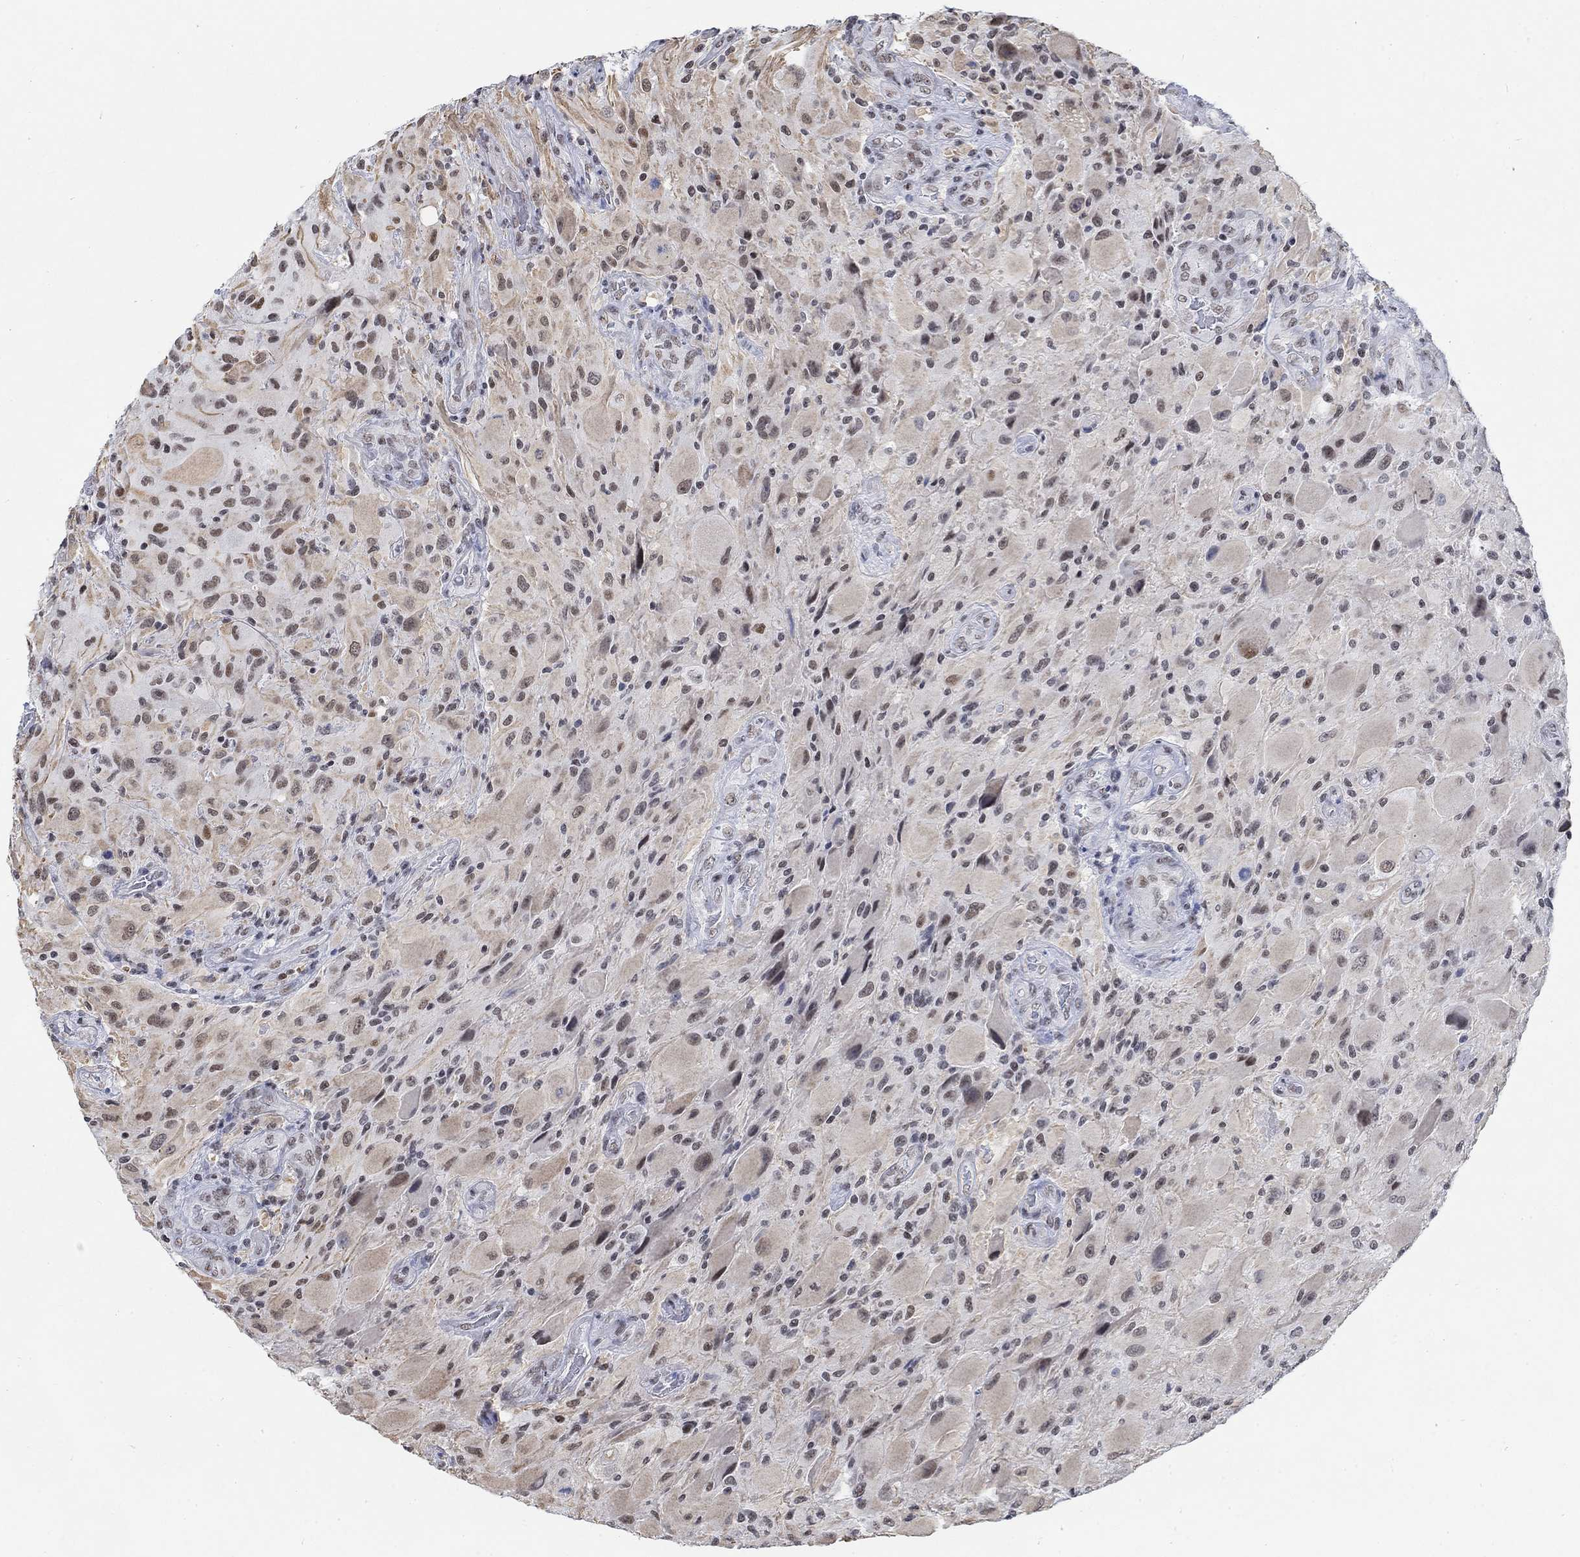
{"staining": {"intensity": "weak", "quantity": "25%-75%", "location": "cytoplasmic/membranous,nuclear"}, "tissue": "glioma", "cell_type": "Tumor cells", "image_type": "cancer", "snomed": [{"axis": "morphology", "description": "Glioma, malignant, High grade"}, {"axis": "topography", "description": "Cerebral cortex"}], "caption": "Malignant glioma (high-grade) stained for a protein (brown) displays weak cytoplasmic/membranous and nuclear positive expression in approximately 25%-75% of tumor cells.", "gene": "KCNH8", "patient": {"sex": "male", "age": 35}}